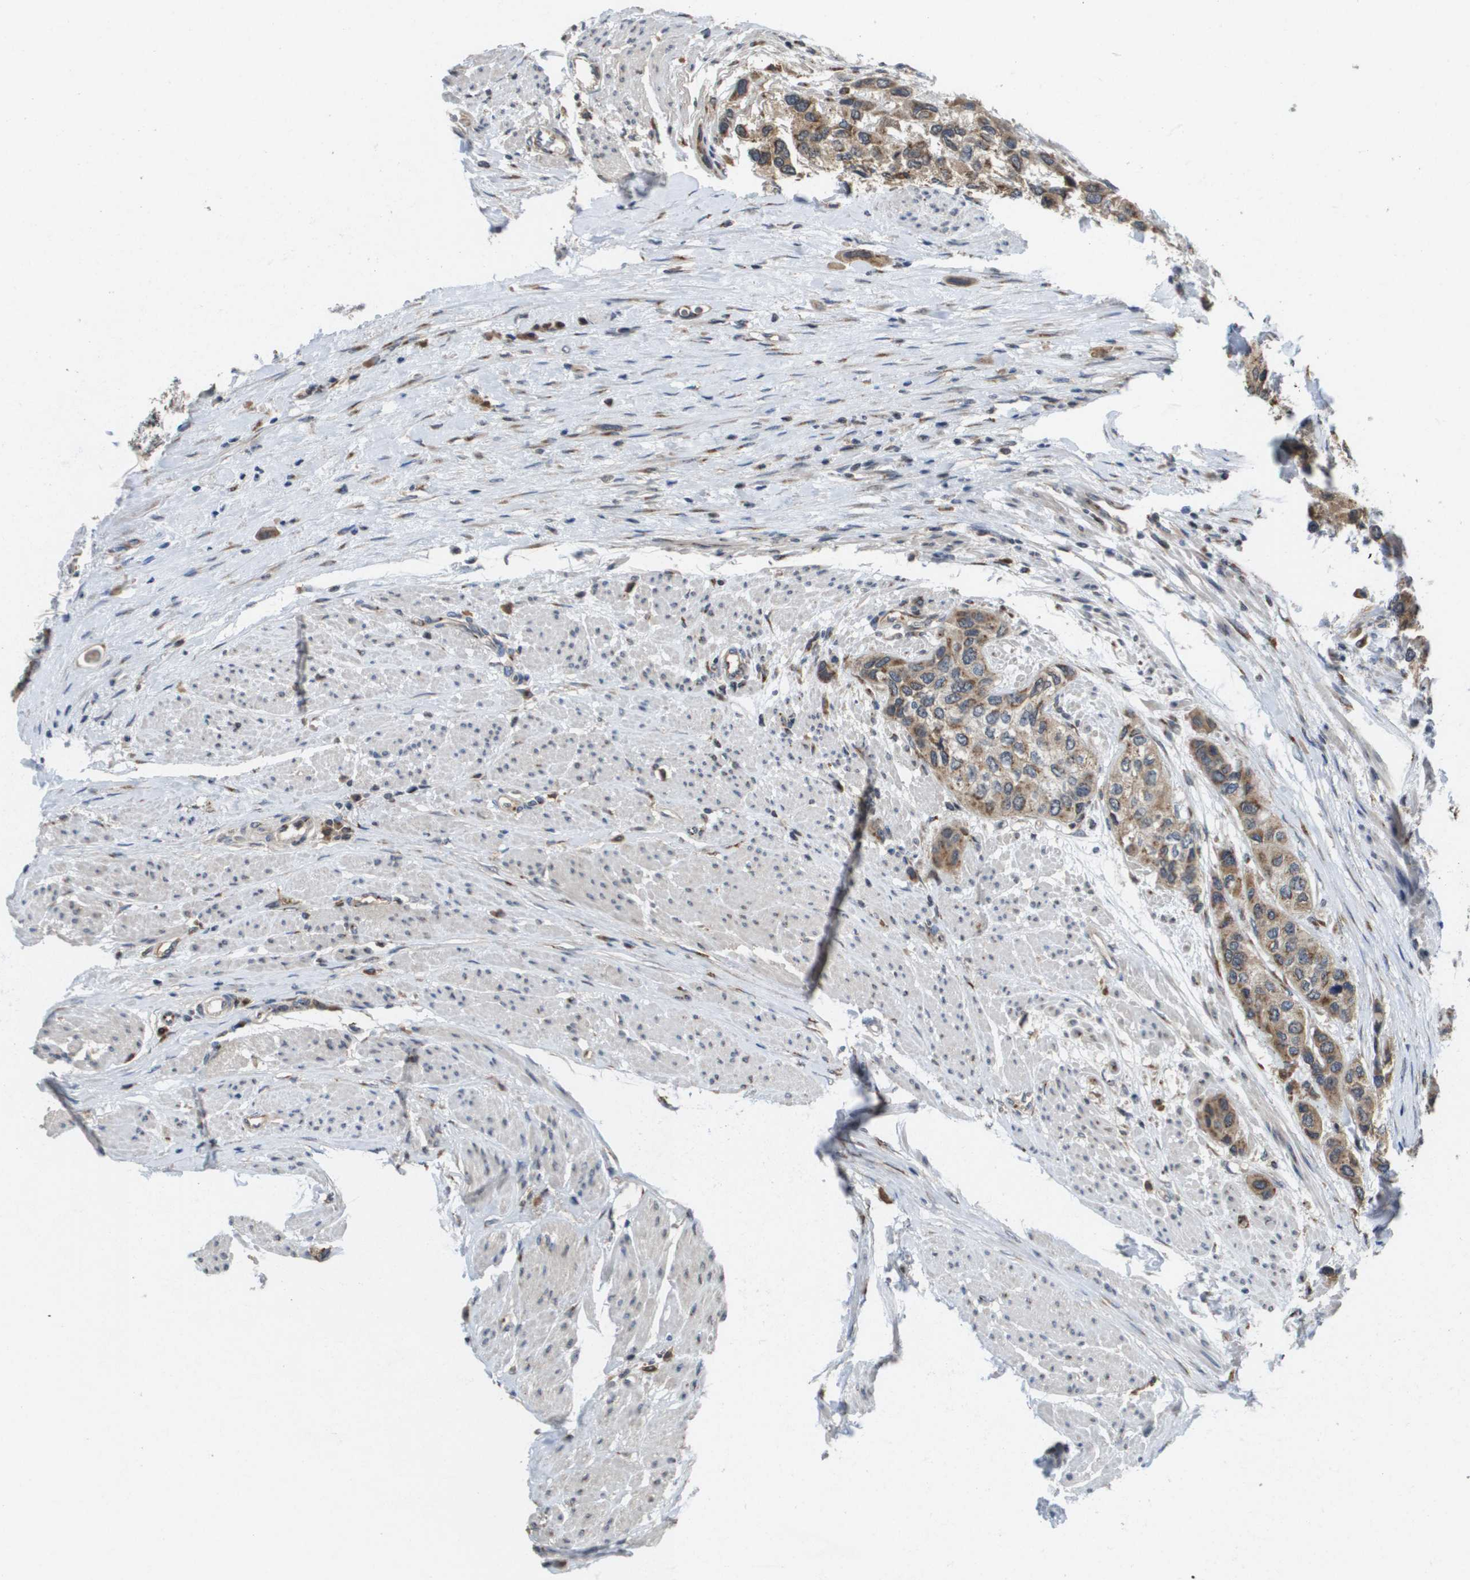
{"staining": {"intensity": "moderate", "quantity": ">75%", "location": "cytoplasmic/membranous"}, "tissue": "urothelial cancer", "cell_type": "Tumor cells", "image_type": "cancer", "snomed": [{"axis": "morphology", "description": "Urothelial carcinoma, High grade"}, {"axis": "topography", "description": "Urinary bladder"}], "caption": "Immunohistochemistry of urothelial carcinoma (high-grade) exhibits medium levels of moderate cytoplasmic/membranous positivity in approximately >75% of tumor cells. (brown staining indicates protein expression, while blue staining denotes nuclei).", "gene": "PCK1", "patient": {"sex": "female", "age": 56}}